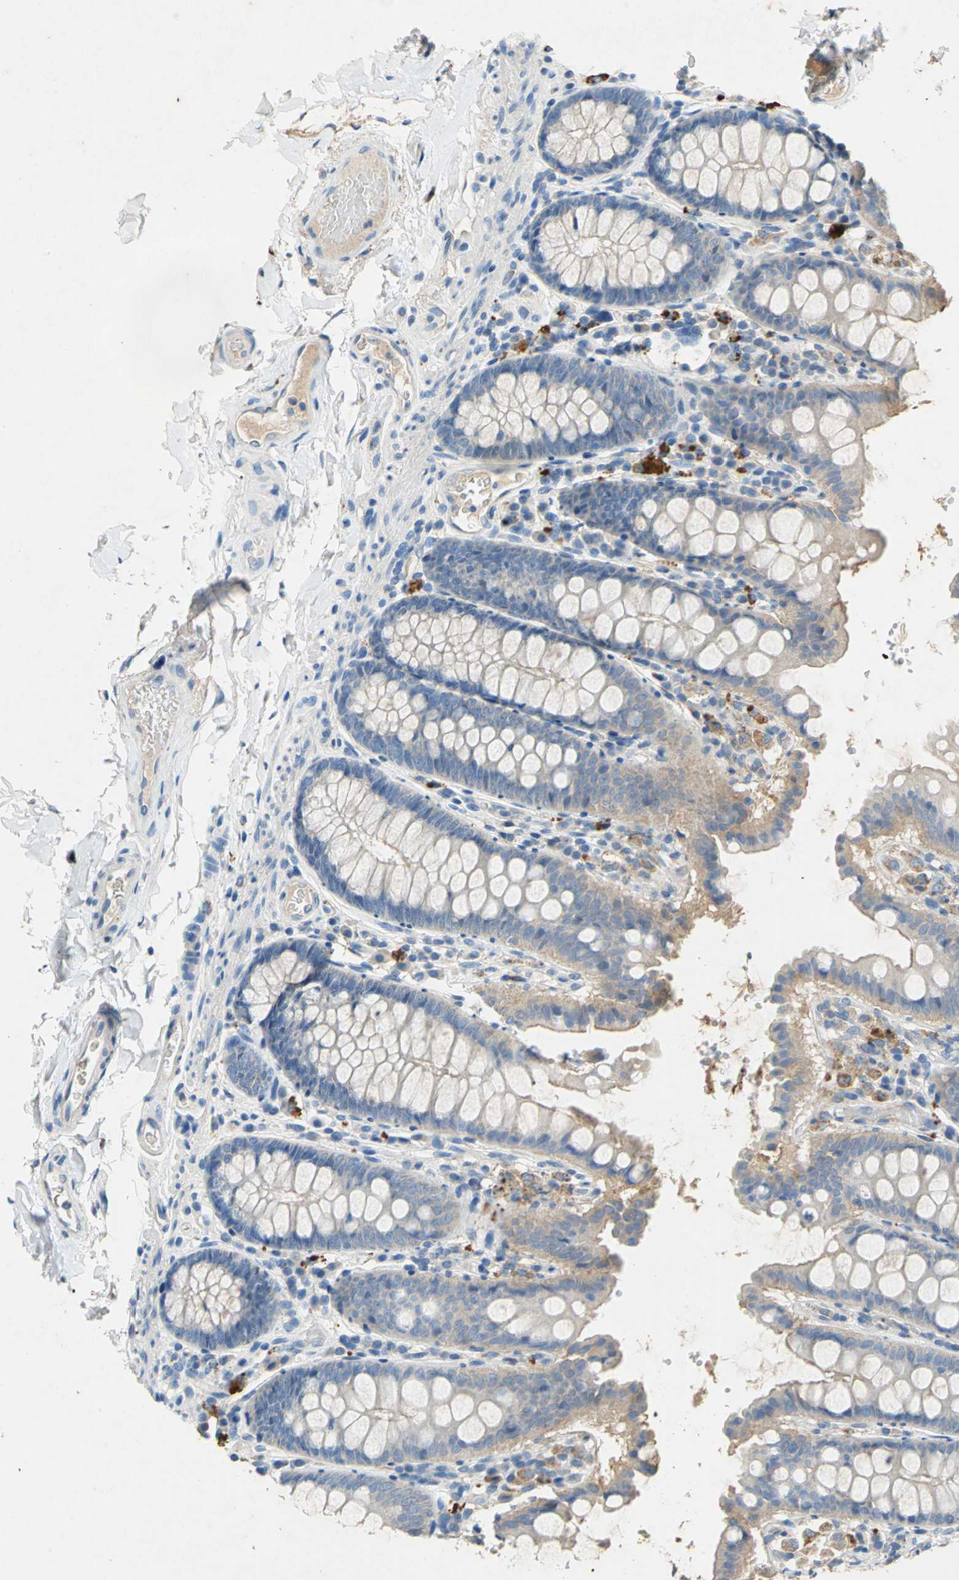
{"staining": {"intensity": "negative", "quantity": "none", "location": "none"}, "tissue": "colon", "cell_type": "Endothelial cells", "image_type": "normal", "snomed": [{"axis": "morphology", "description": "Normal tissue, NOS"}, {"axis": "topography", "description": "Colon"}], "caption": "Normal colon was stained to show a protein in brown. There is no significant expression in endothelial cells. (Stains: DAB immunohistochemistry with hematoxylin counter stain, Microscopy: brightfield microscopy at high magnification).", "gene": "ADAMTS5", "patient": {"sex": "female", "age": 61}}